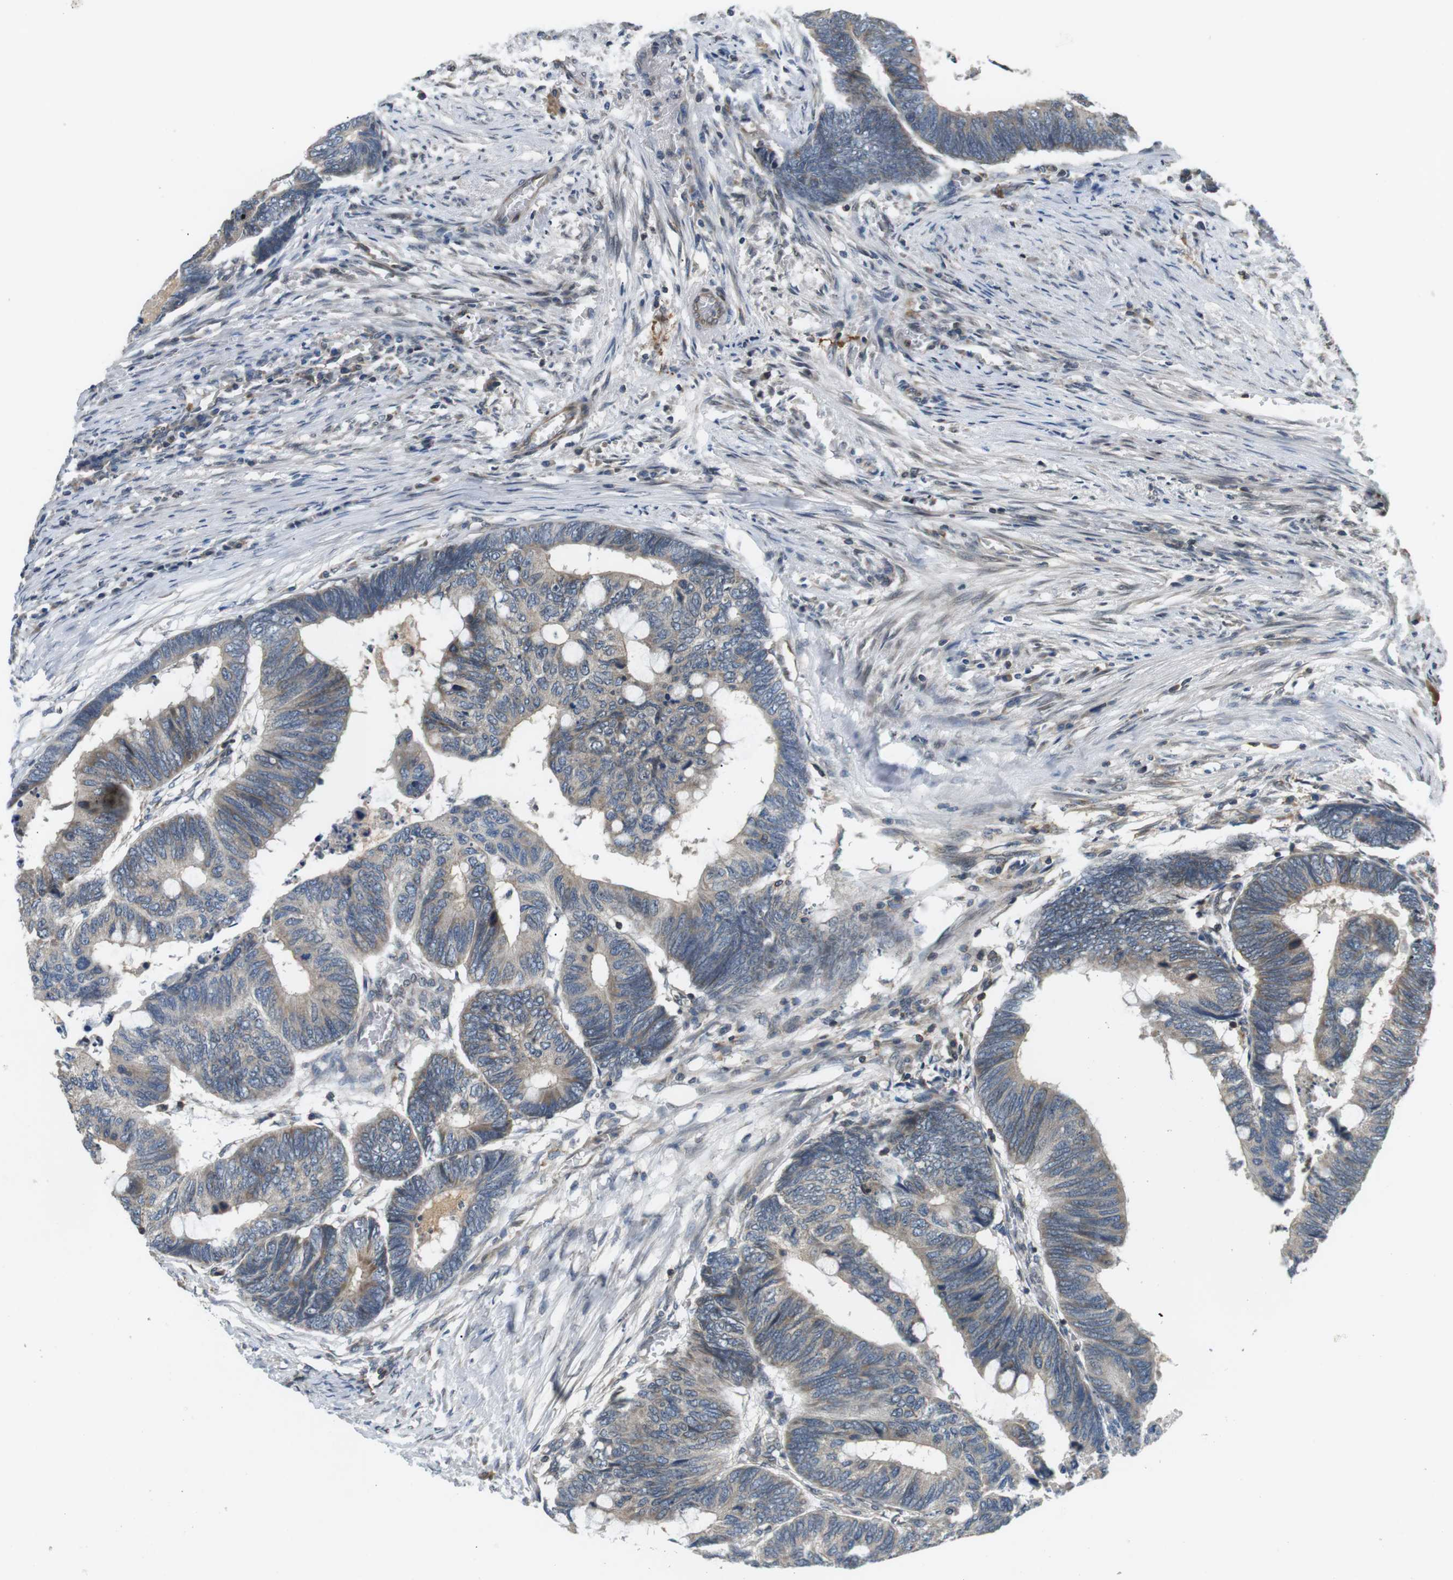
{"staining": {"intensity": "weak", "quantity": "<25%", "location": "cytoplasmic/membranous"}, "tissue": "colorectal cancer", "cell_type": "Tumor cells", "image_type": "cancer", "snomed": [{"axis": "morphology", "description": "Normal tissue, NOS"}, {"axis": "morphology", "description": "Adenocarcinoma, NOS"}, {"axis": "topography", "description": "Rectum"}, {"axis": "topography", "description": "Peripheral nerve tissue"}], "caption": "High magnification brightfield microscopy of colorectal adenocarcinoma stained with DAB (brown) and counterstained with hematoxylin (blue): tumor cells show no significant staining.", "gene": "TMX4", "patient": {"sex": "male", "age": 92}}